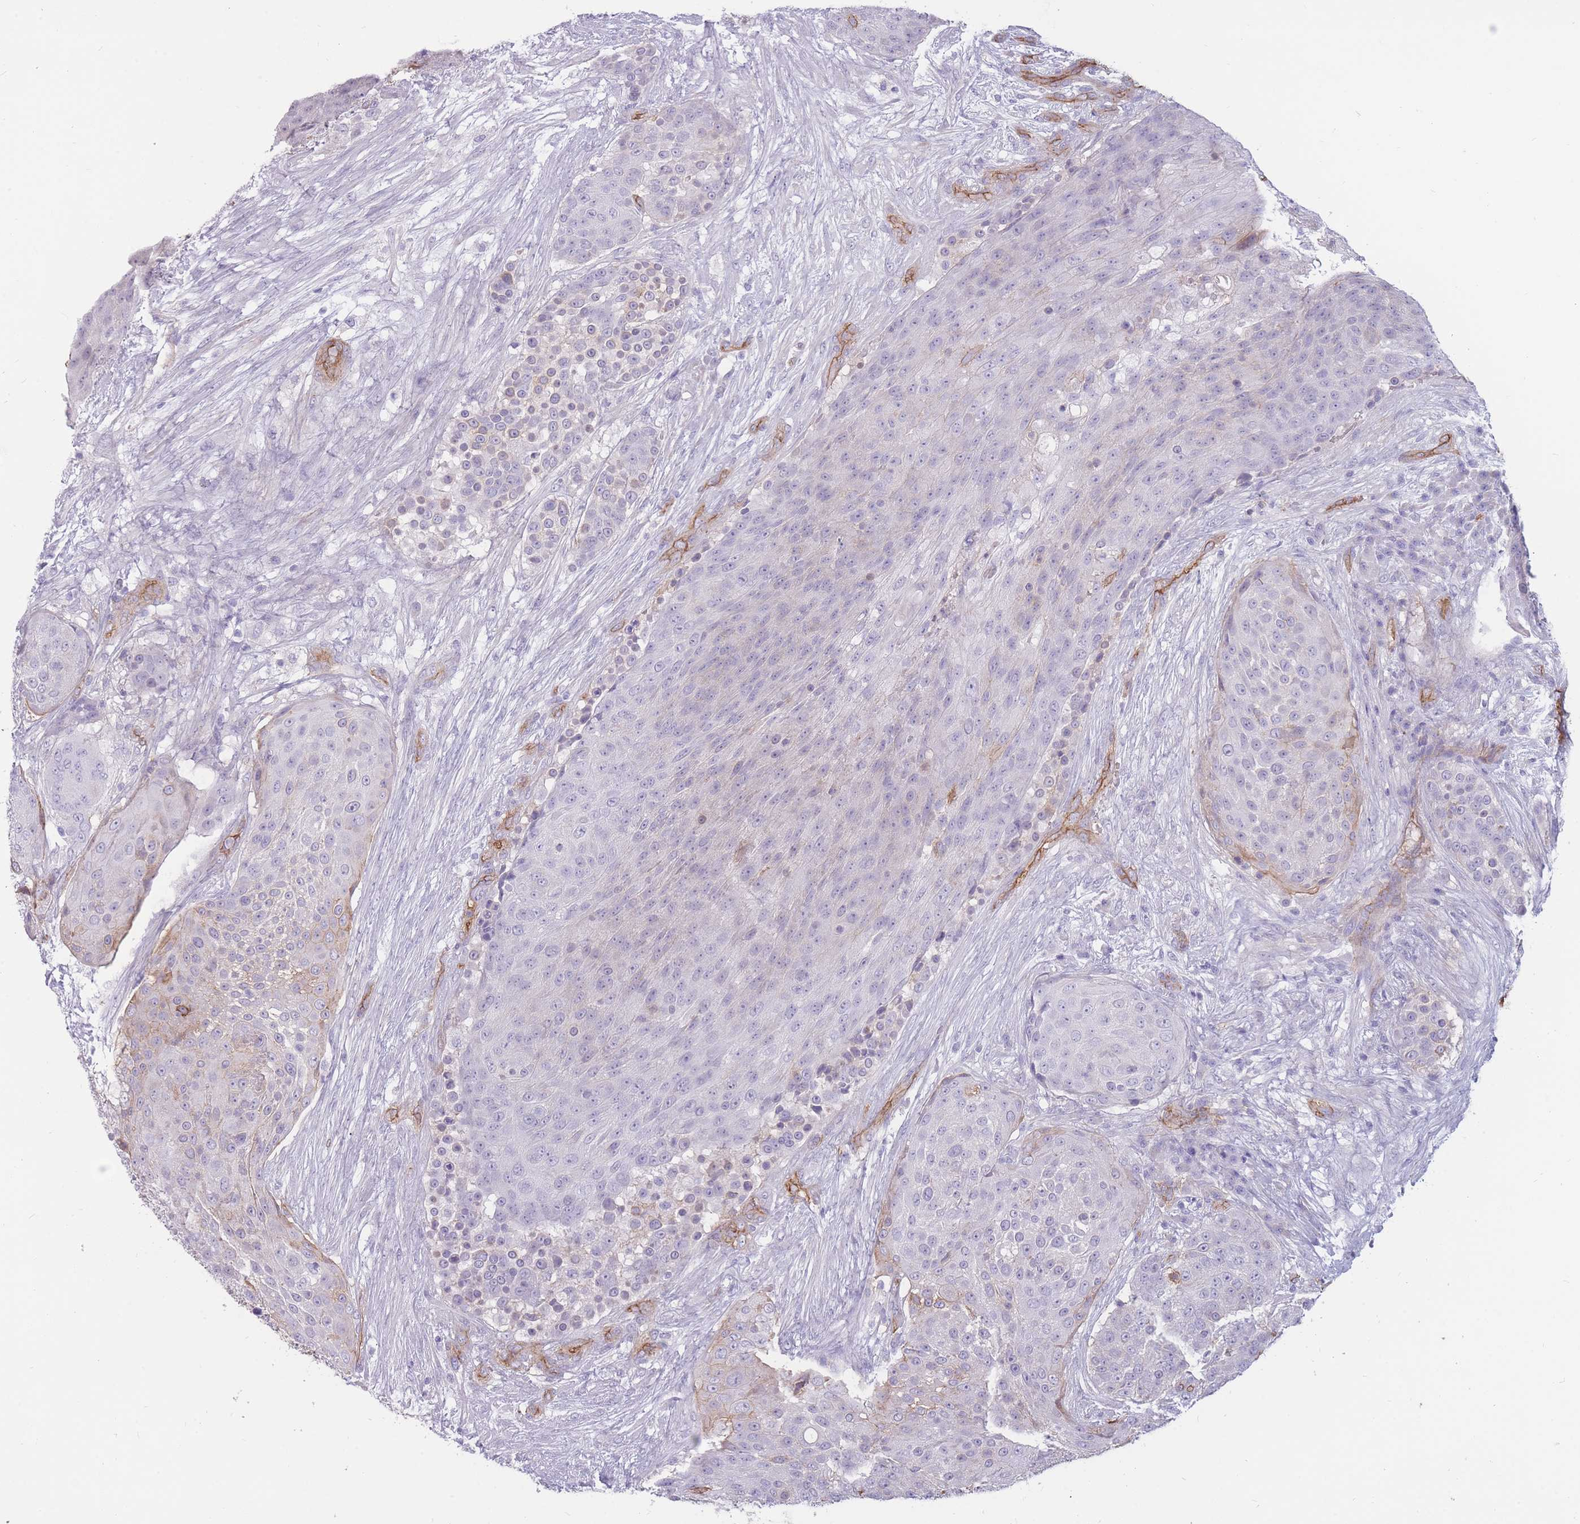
{"staining": {"intensity": "negative", "quantity": "none", "location": "none"}, "tissue": "urothelial cancer", "cell_type": "Tumor cells", "image_type": "cancer", "snomed": [{"axis": "morphology", "description": "Urothelial carcinoma, High grade"}, {"axis": "topography", "description": "Urinary bladder"}], "caption": "Human high-grade urothelial carcinoma stained for a protein using immunohistochemistry shows no expression in tumor cells.", "gene": "GNA11", "patient": {"sex": "female", "age": 63}}